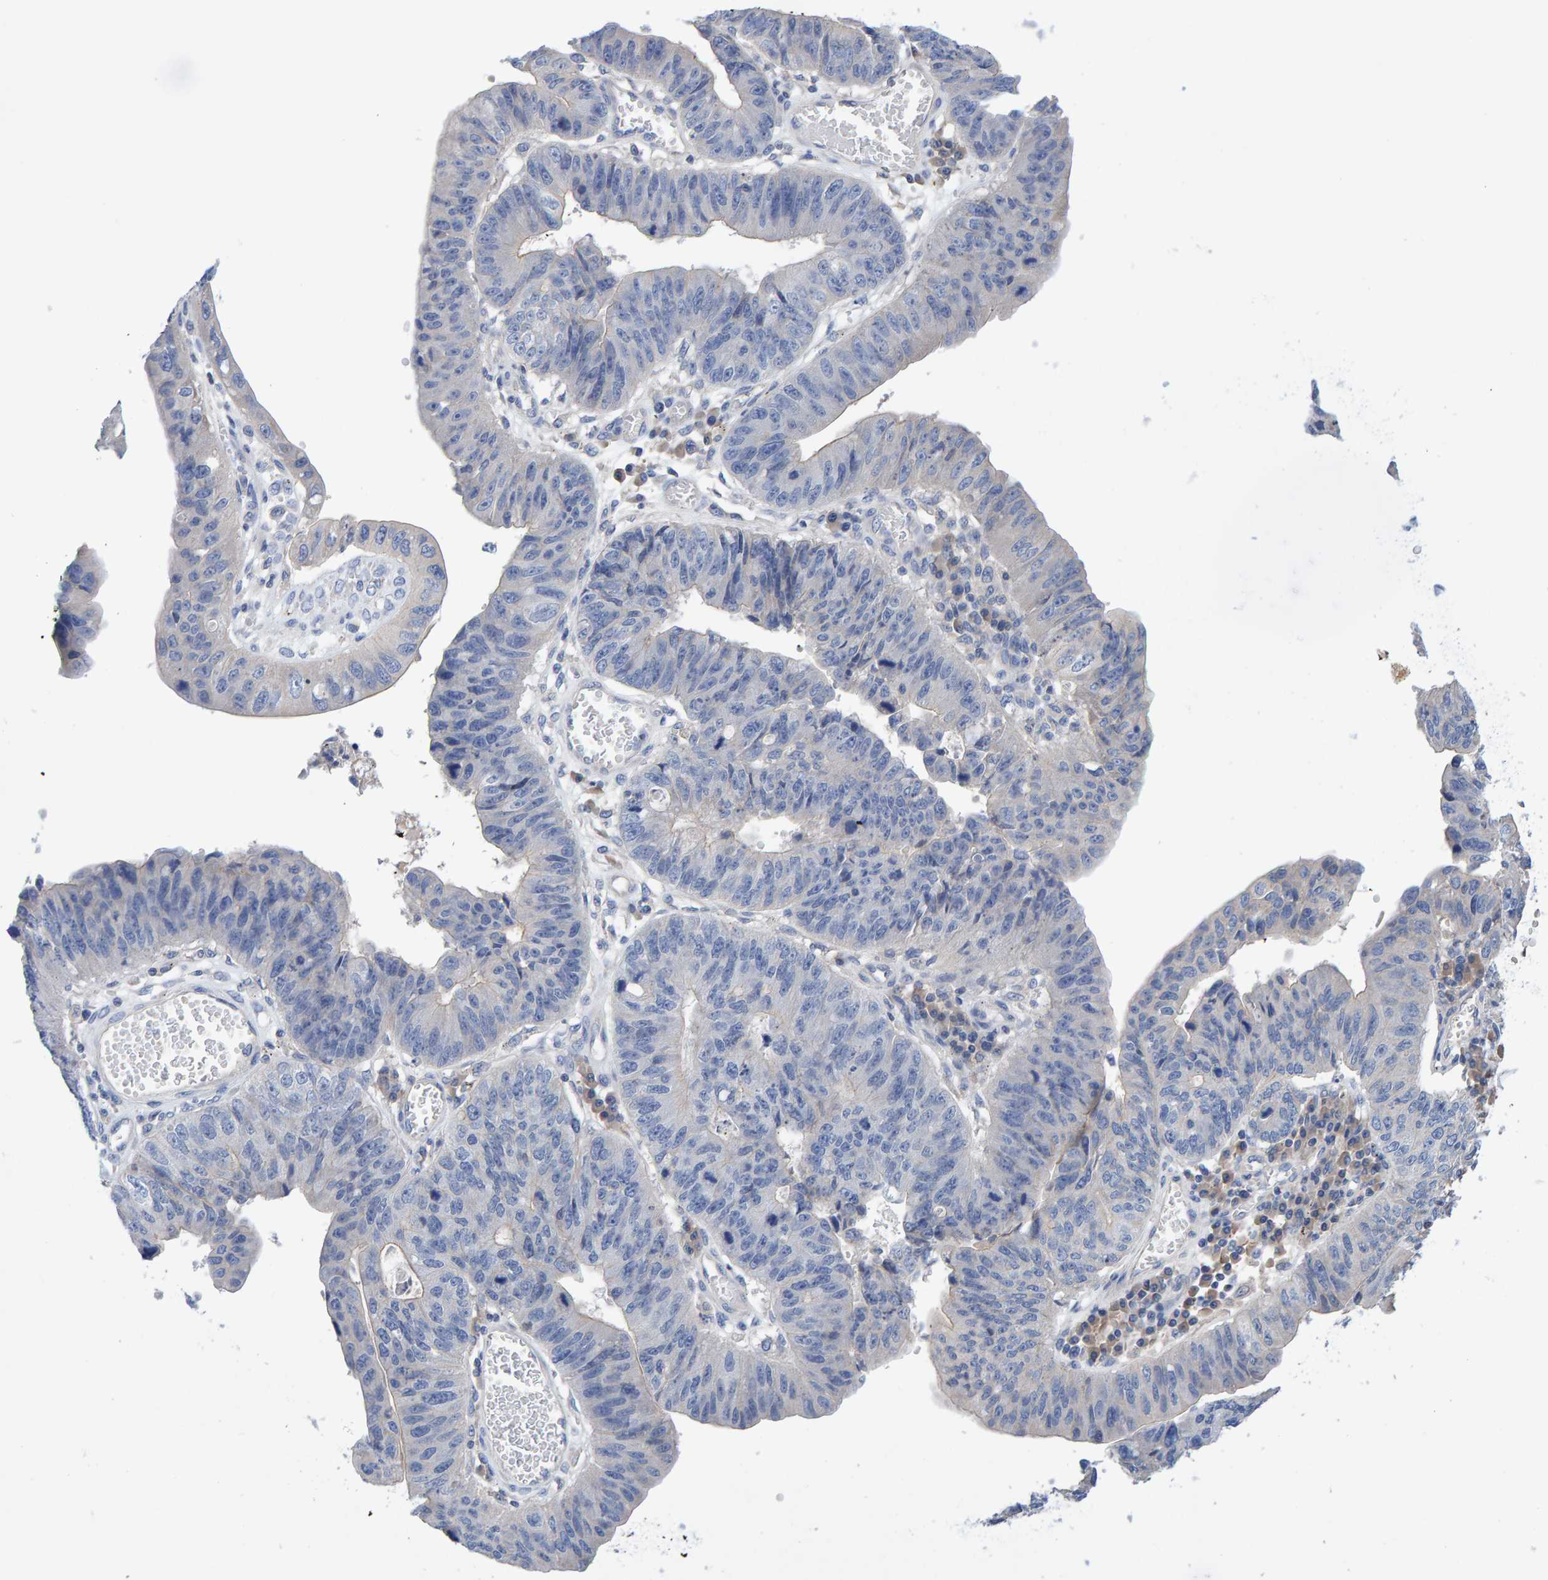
{"staining": {"intensity": "negative", "quantity": "none", "location": "none"}, "tissue": "stomach cancer", "cell_type": "Tumor cells", "image_type": "cancer", "snomed": [{"axis": "morphology", "description": "Adenocarcinoma, NOS"}, {"axis": "topography", "description": "Stomach"}], "caption": "A photomicrograph of human stomach adenocarcinoma is negative for staining in tumor cells. (DAB IHC with hematoxylin counter stain).", "gene": "EFR3A", "patient": {"sex": "male", "age": 59}}